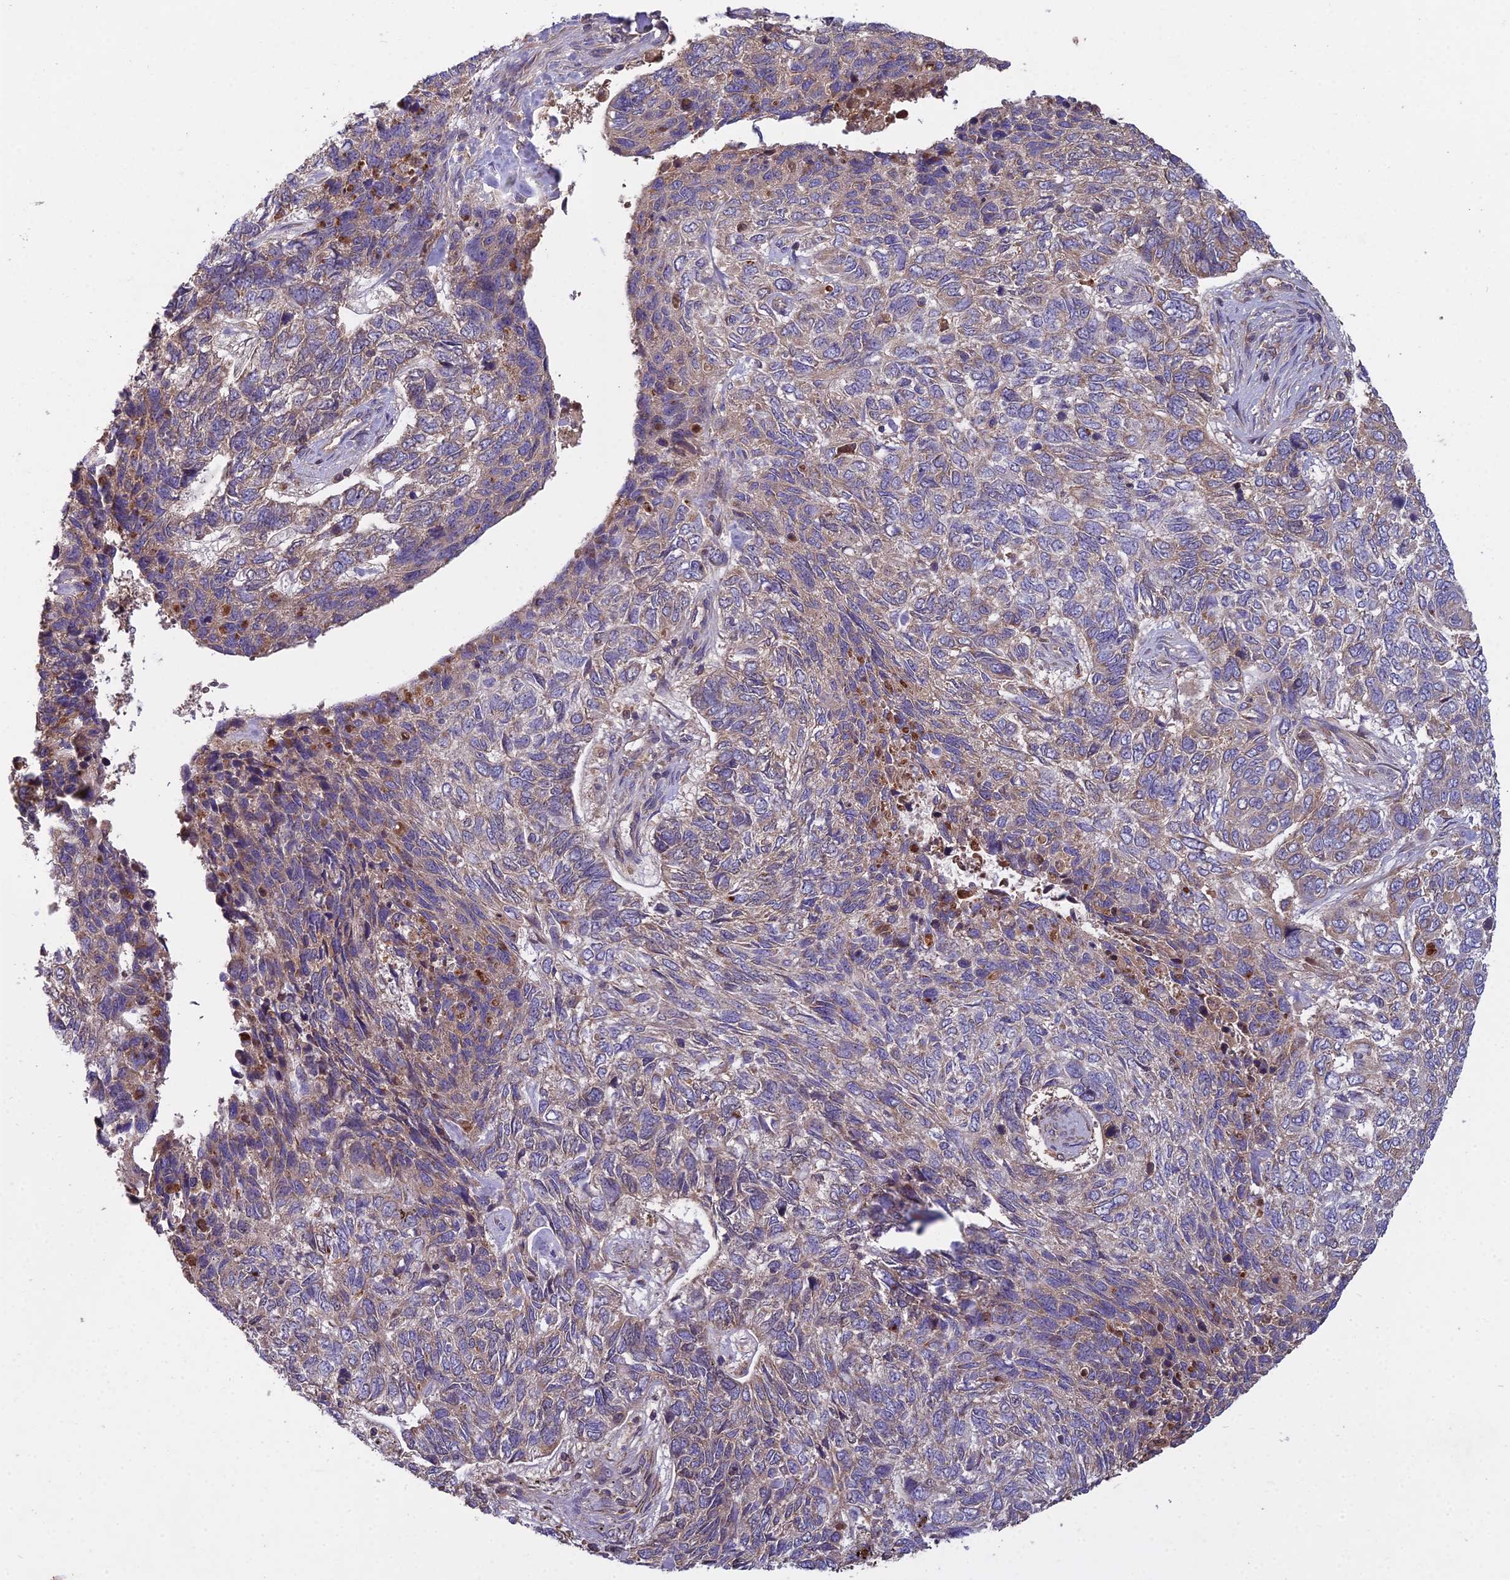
{"staining": {"intensity": "moderate", "quantity": "<25%", "location": "cytoplasmic/membranous"}, "tissue": "skin cancer", "cell_type": "Tumor cells", "image_type": "cancer", "snomed": [{"axis": "morphology", "description": "Basal cell carcinoma"}, {"axis": "topography", "description": "Skin"}], "caption": "Protein staining by immunohistochemistry (IHC) reveals moderate cytoplasmic/membranous positivity in about <25% of tumor cells in skin cancer. (Stains: DAB (3,3'-diaminobenzidine) in brown, nuclei in blue, Microscopy: brightfield microscopy at high magnification).", "gene": "CCDC167", "patient": {"sex": "female", "age": 65}}